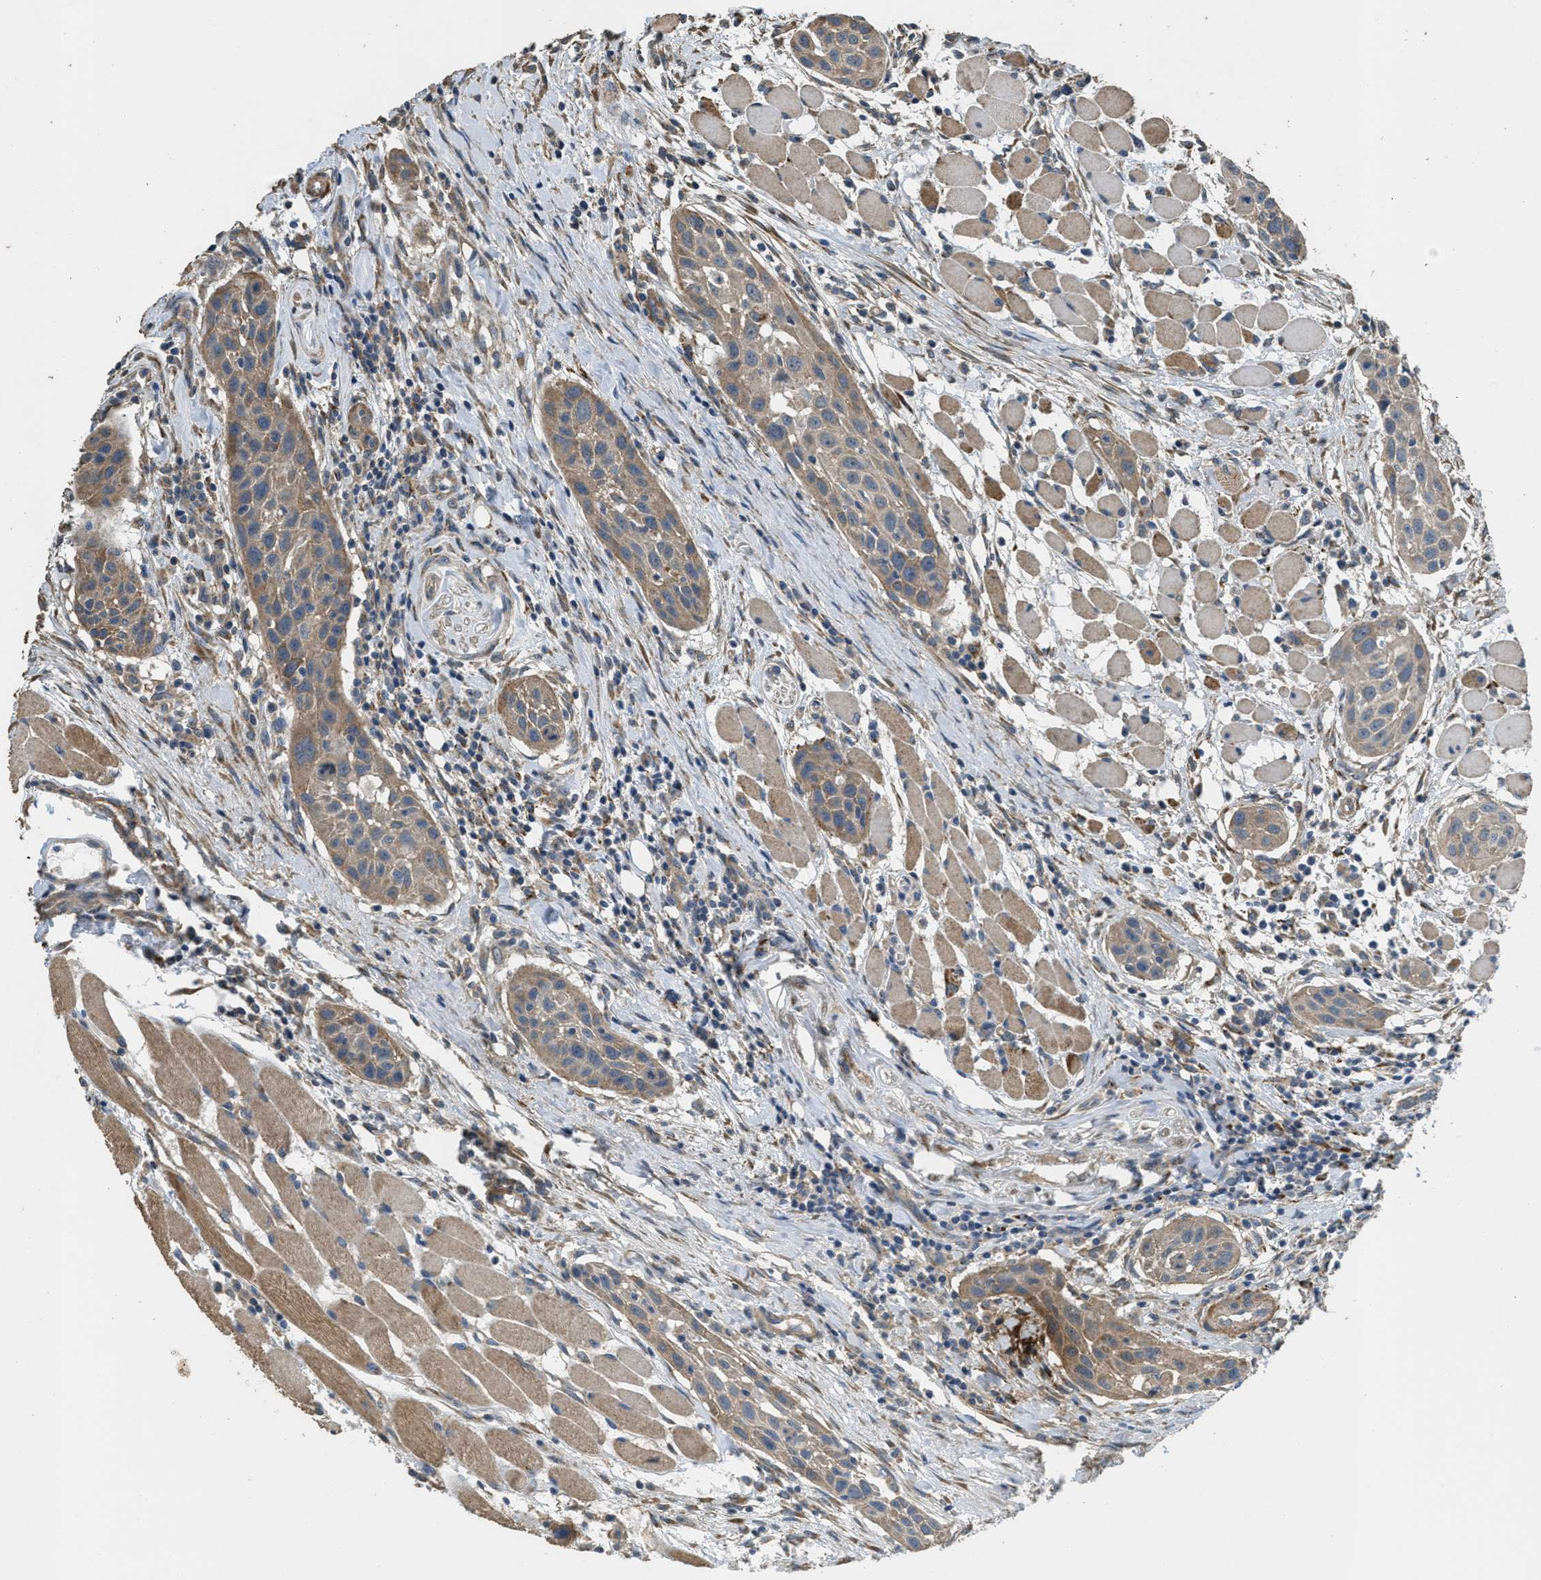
{"staining": {"intensity": "weak", "quantity": ">75%", "location": "cytoplasmic/membranous"}, "tissue": "head and neck cancer", "cell_type": "Tumor cells", "image_type": "cancer", "snomed": [{"axis": "morphology", "description": "Squamous cell carcinoma, NOS"}, {"axis": "topography", "description": "Oral tissue"}, {"axis": "topography", "description": "Head-Neck"}], "caption": "Protein expression analysis of human head and neck squamous cell carcinoma reveals weak cytoplasmic/membranous staining in approximately >75% of tumor cells. (Brightfield microscopy of DAB IHC at high magnification).", "gene": "THBS2", "patient": {"sex": "female", "age": 50}}